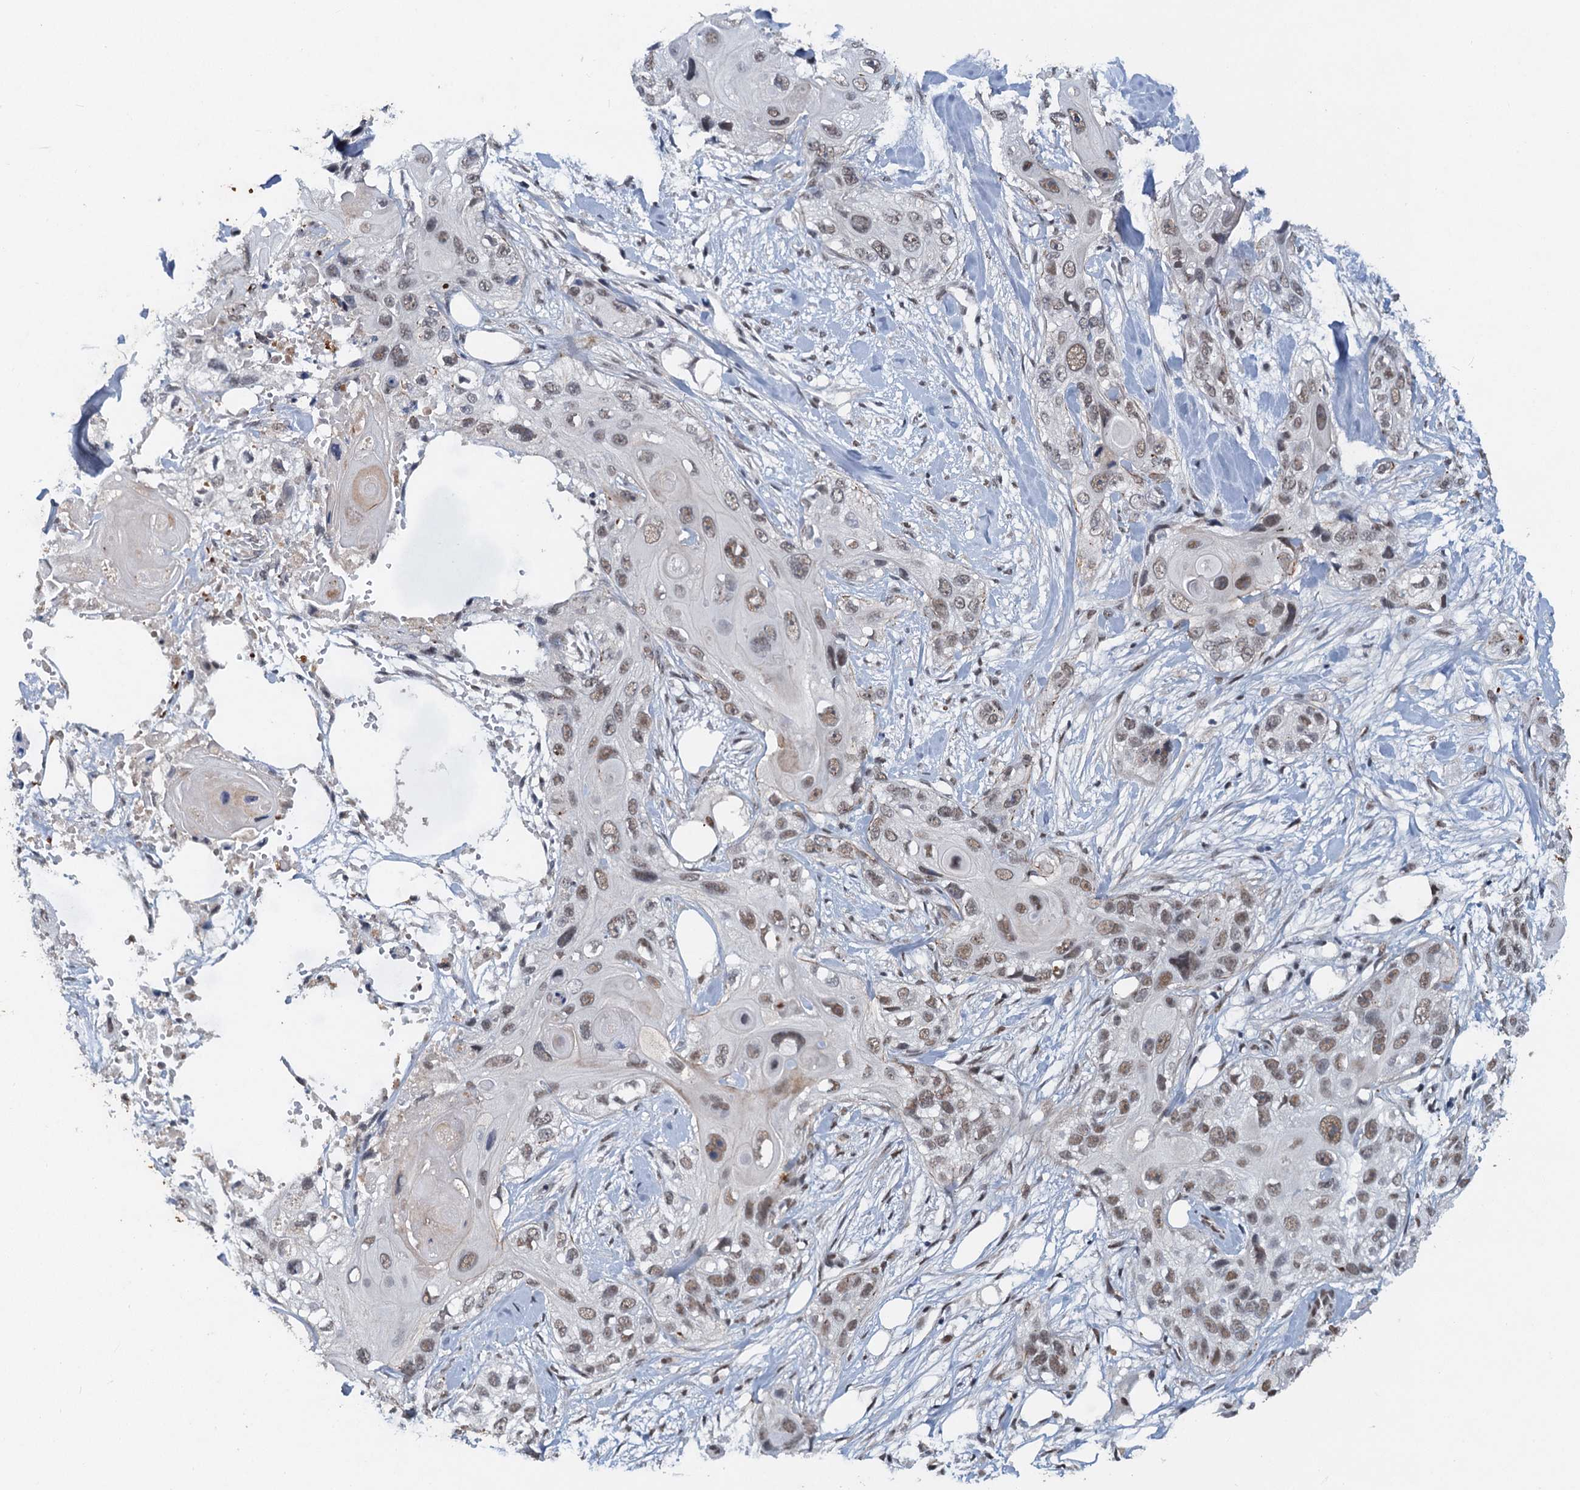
{"staining": {"intensity": "moderate", "quantity": ">75%", "location": "nuclear"}, "tissue": "skin cancer", "cell_type": "Tumor cells", "image_type": "cancer", "snomed": [{"axis": "morphology", "description": "Normal tissue, NOS"}, {"axis": "morphology", "description": "Squamous cell carcinoma, NOS"}, {"axis": "topography", "description": "Skin"}], "caption": "A medium amount of moderate nuclear staining is present in about >75% of tumor cells in skin cancer (squamous cell carcinoma) tissue.", "gene": "CSTF3", "patient": {"sex": "male", "age": 72}}